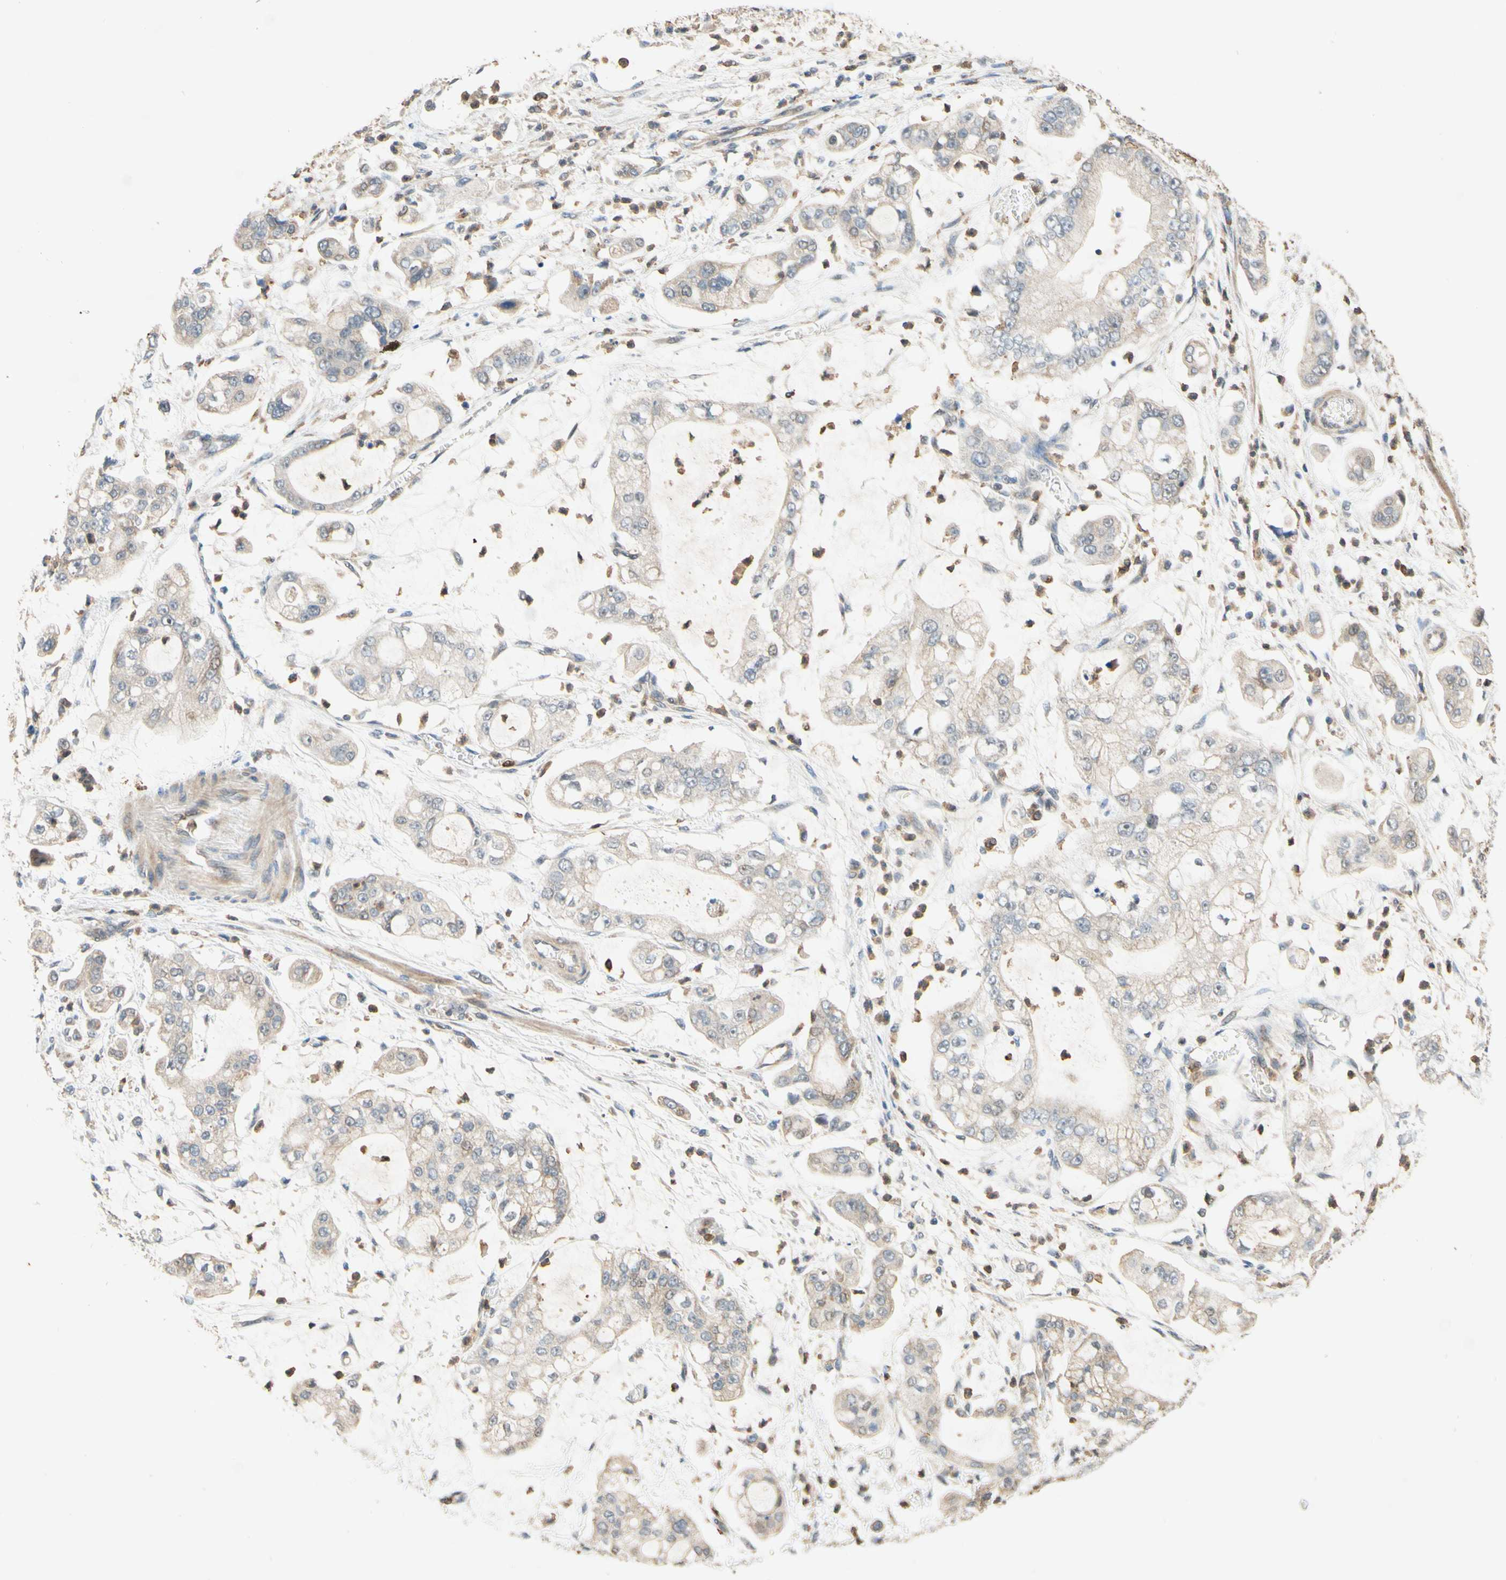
{"staining": {"intensity": "weak", "quantity": ">75%", "location": "cytoplasmic/membranous"}, "tissue": "stomach cancer", "cell_type": "Tumor cells", "image_type": "cancer", "snomed": [{"axis": "morphology", "description": "Adenocarcinoma, NOS"}, {"axis": "topography", "description": "Stomach"}], "caption": "The photomicrograph reveals staining of stomach cancer, revealing weak cytoplasmic/membranous protein staining (brown color) within tumor cells. The protein of interest is shown in brown color, while the nuclei are stained blue.", "gene": "GATA1", "patient": {"sex": "male", "age": 76}}